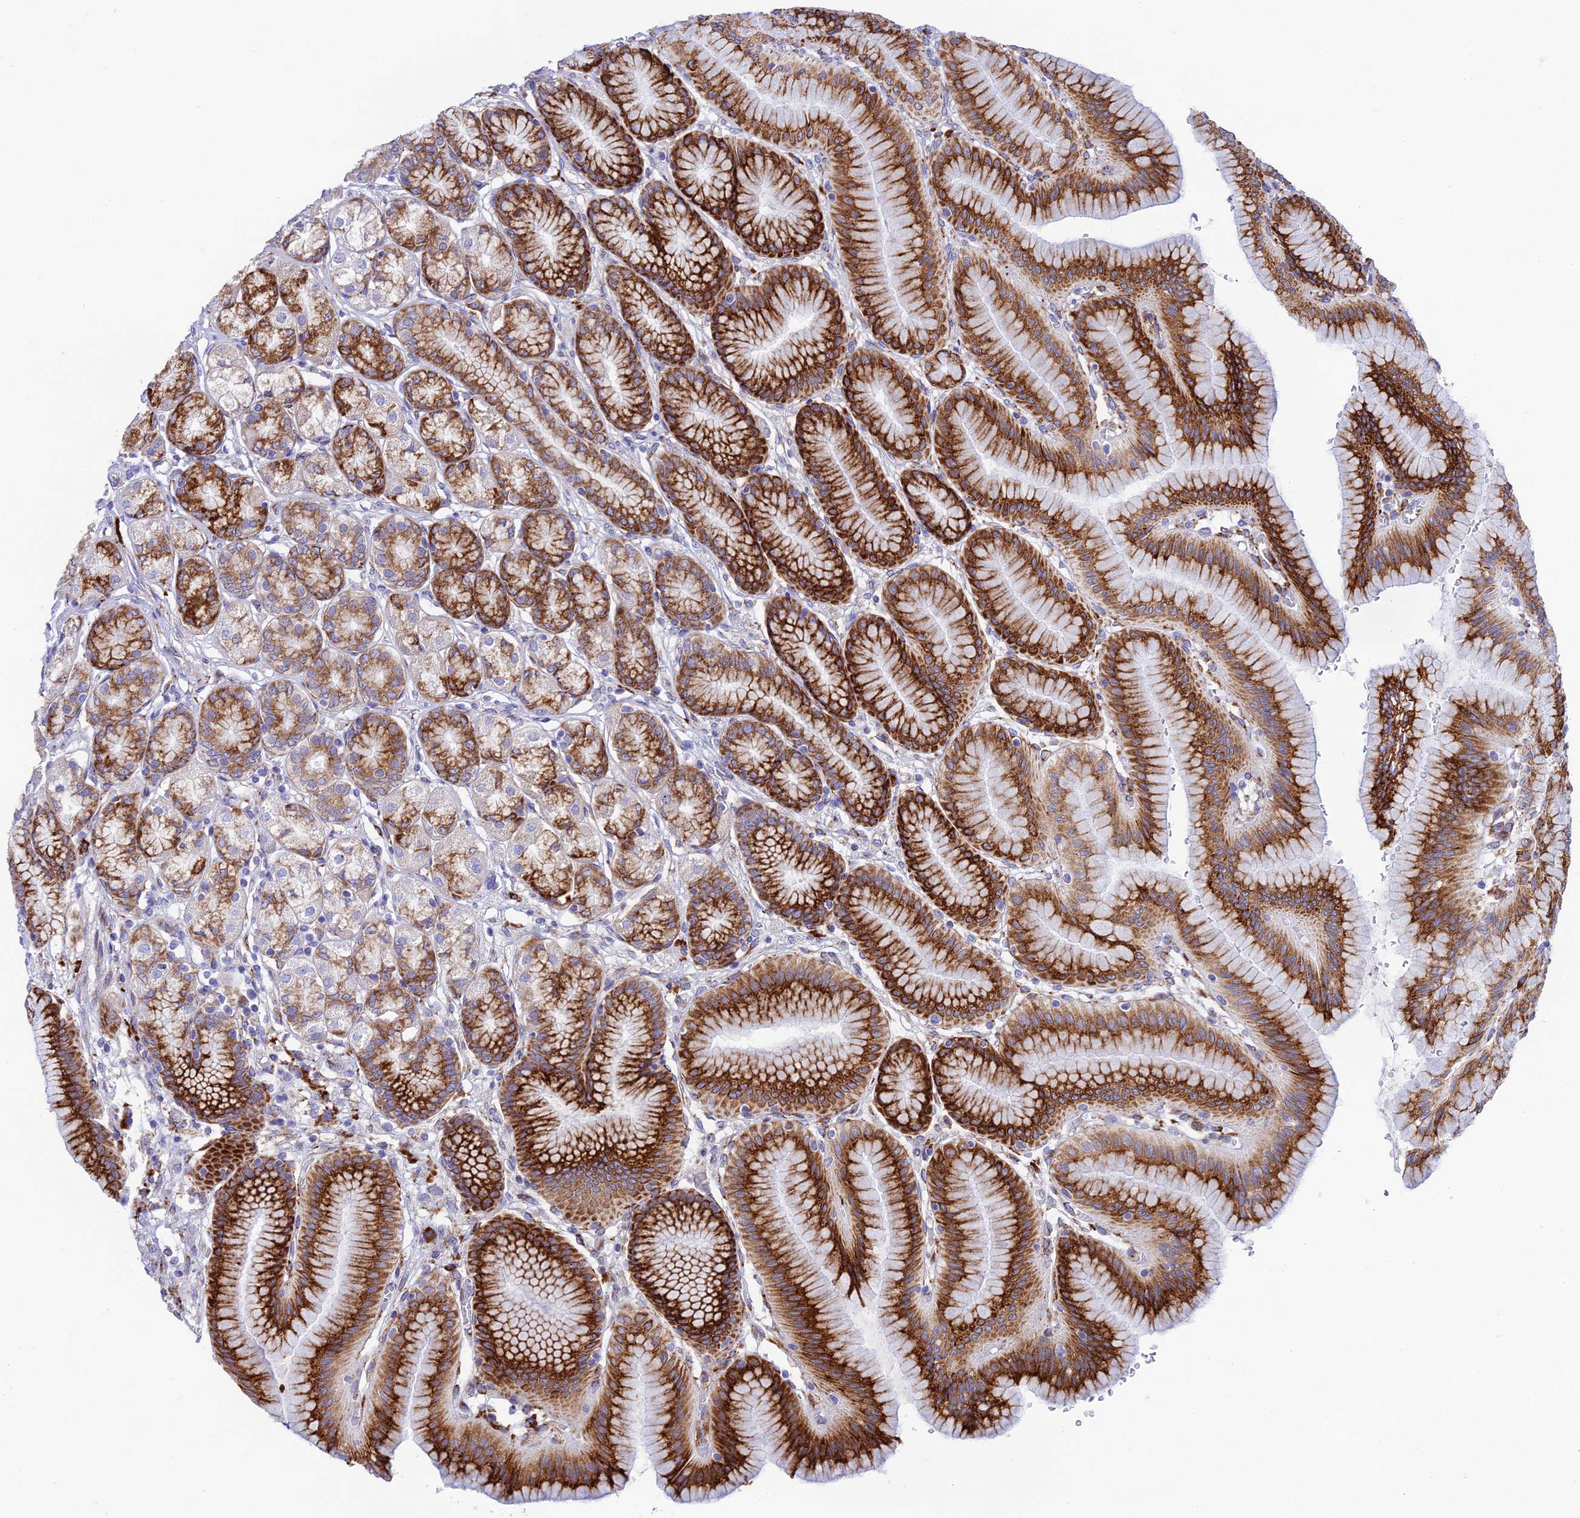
{"staining": {"intensity": "strong", "quantity": "25%-75%", "location": "cytoplasmic/membranous"}, "tissue": "stomach", "cell_type": "Glandular cells", "image_type": "normal", "snomed": [{"axis": "morphology", "description": "Normal tissue, NOS"}, {"axis": "morphology", "description": "Adenocarcinoma, NOS"}, {"axis": "morphology", "description": "Adenocarcinoma, High grade"}, {"axis": "topography", "description": "Stomach, upper"}, {"axis": "topography", "description": "Stomach"}], "caption": "Strong cytoplasmic/membranous staining for a protein is appreciated in about 25%-75% of glandular cells of normal stomach using IHC.", "gene": "TUBGCP6", "patient": {"sex": "female", "age": 65}}